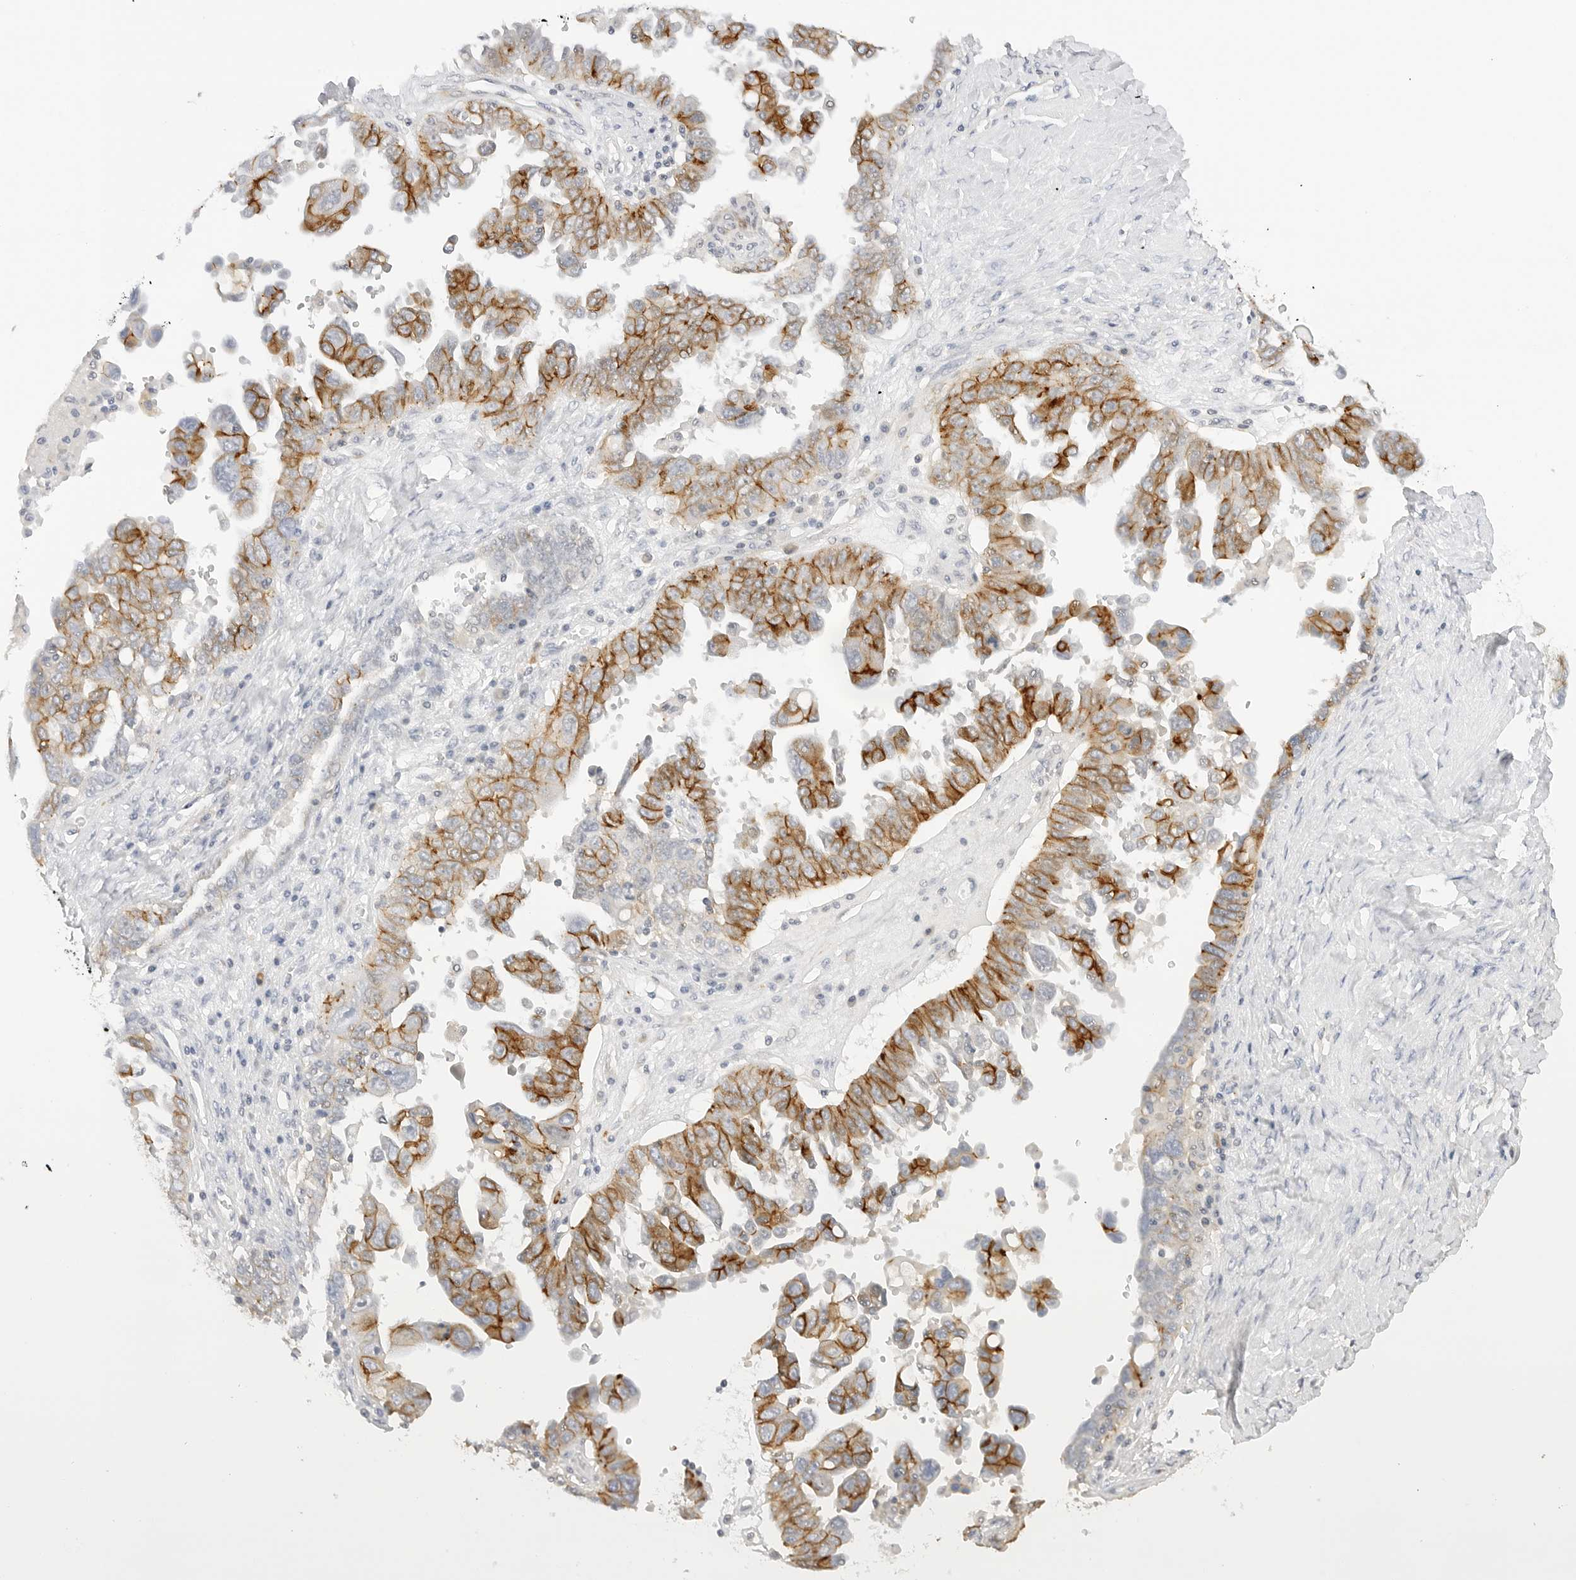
{"staining": {"intensity": "moderate", "quantity": ">75%", "location": "cytoplasmic/membranous"}, "tissue": "ovarian cancer", "cell_type": "Tumor cells", "image_type": "cancer", "snomed": [{"axis": "morphology", "description": "Carcinoma, endometroid"}, {"axis": "topography", "description": "Ovary"}], "caption": "A micrograph of endometroid carcinoma (ovarian) stained for a protein demonstrates moderate cytoplasmic/membranous brown staining in tumor cells.", "gene": "PCDH19", "patient": {"sex": "female", "age": 62}}